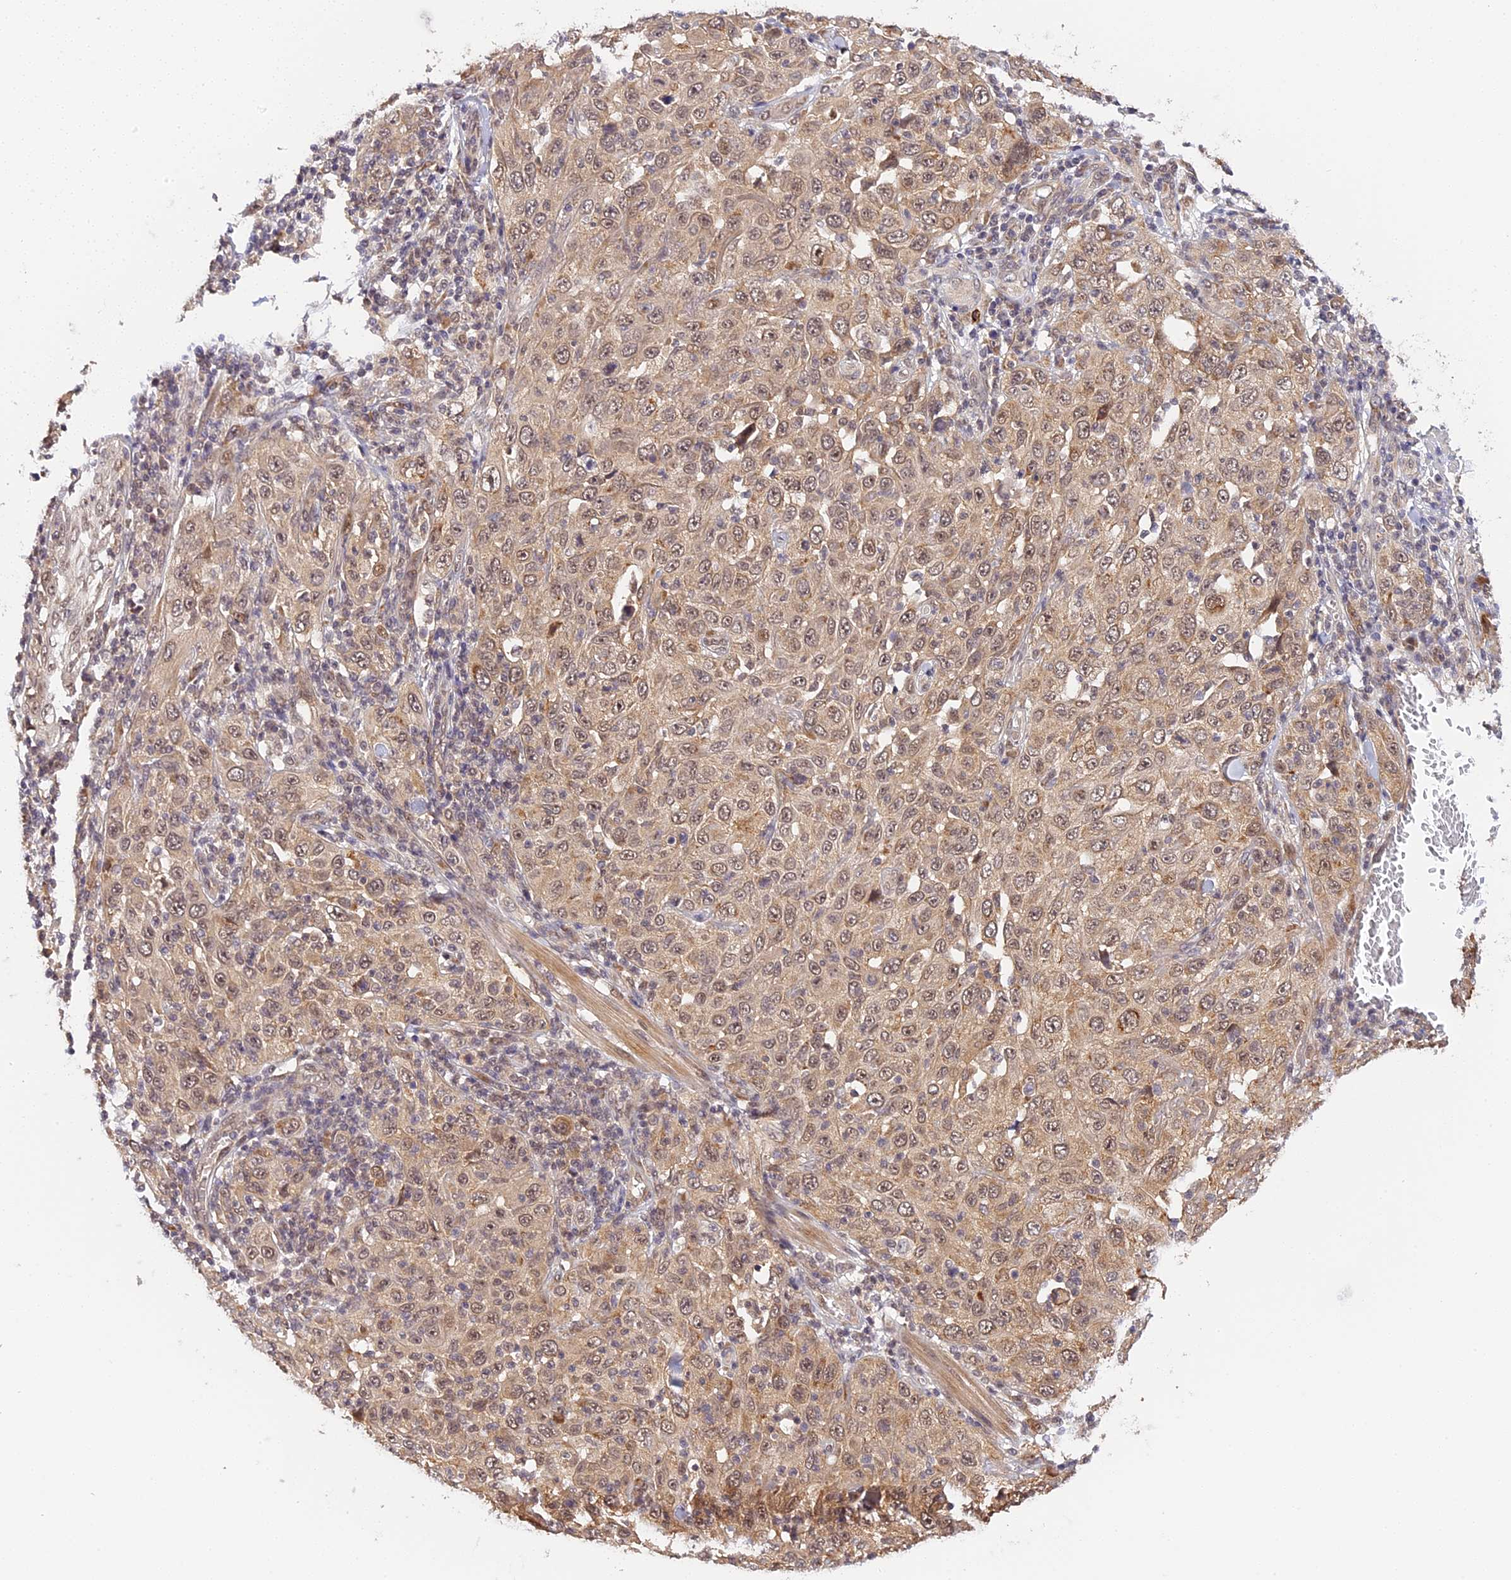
{"staining": {"intensity": "weak", "quantity": ">75%", "location": "cytoplasmic/membranous,nuclear"}, "tissue": "skin cancer", "cell_type": "Tumor cells", "image_type": "cancer", "snomed": [{"axis": "morphology", "description": "Squamous cell carcinoma, NOS"}, {"axis": "topography", "description": "Skin"}], "caption": "Immunohistochemical staining of skin cancer displays weak cytoplasmic/membranous and nuclear protein expression in about >75% of tumor cells.", "gene": "IMPACT", "patient": {"sex": "female", "age": 88}}